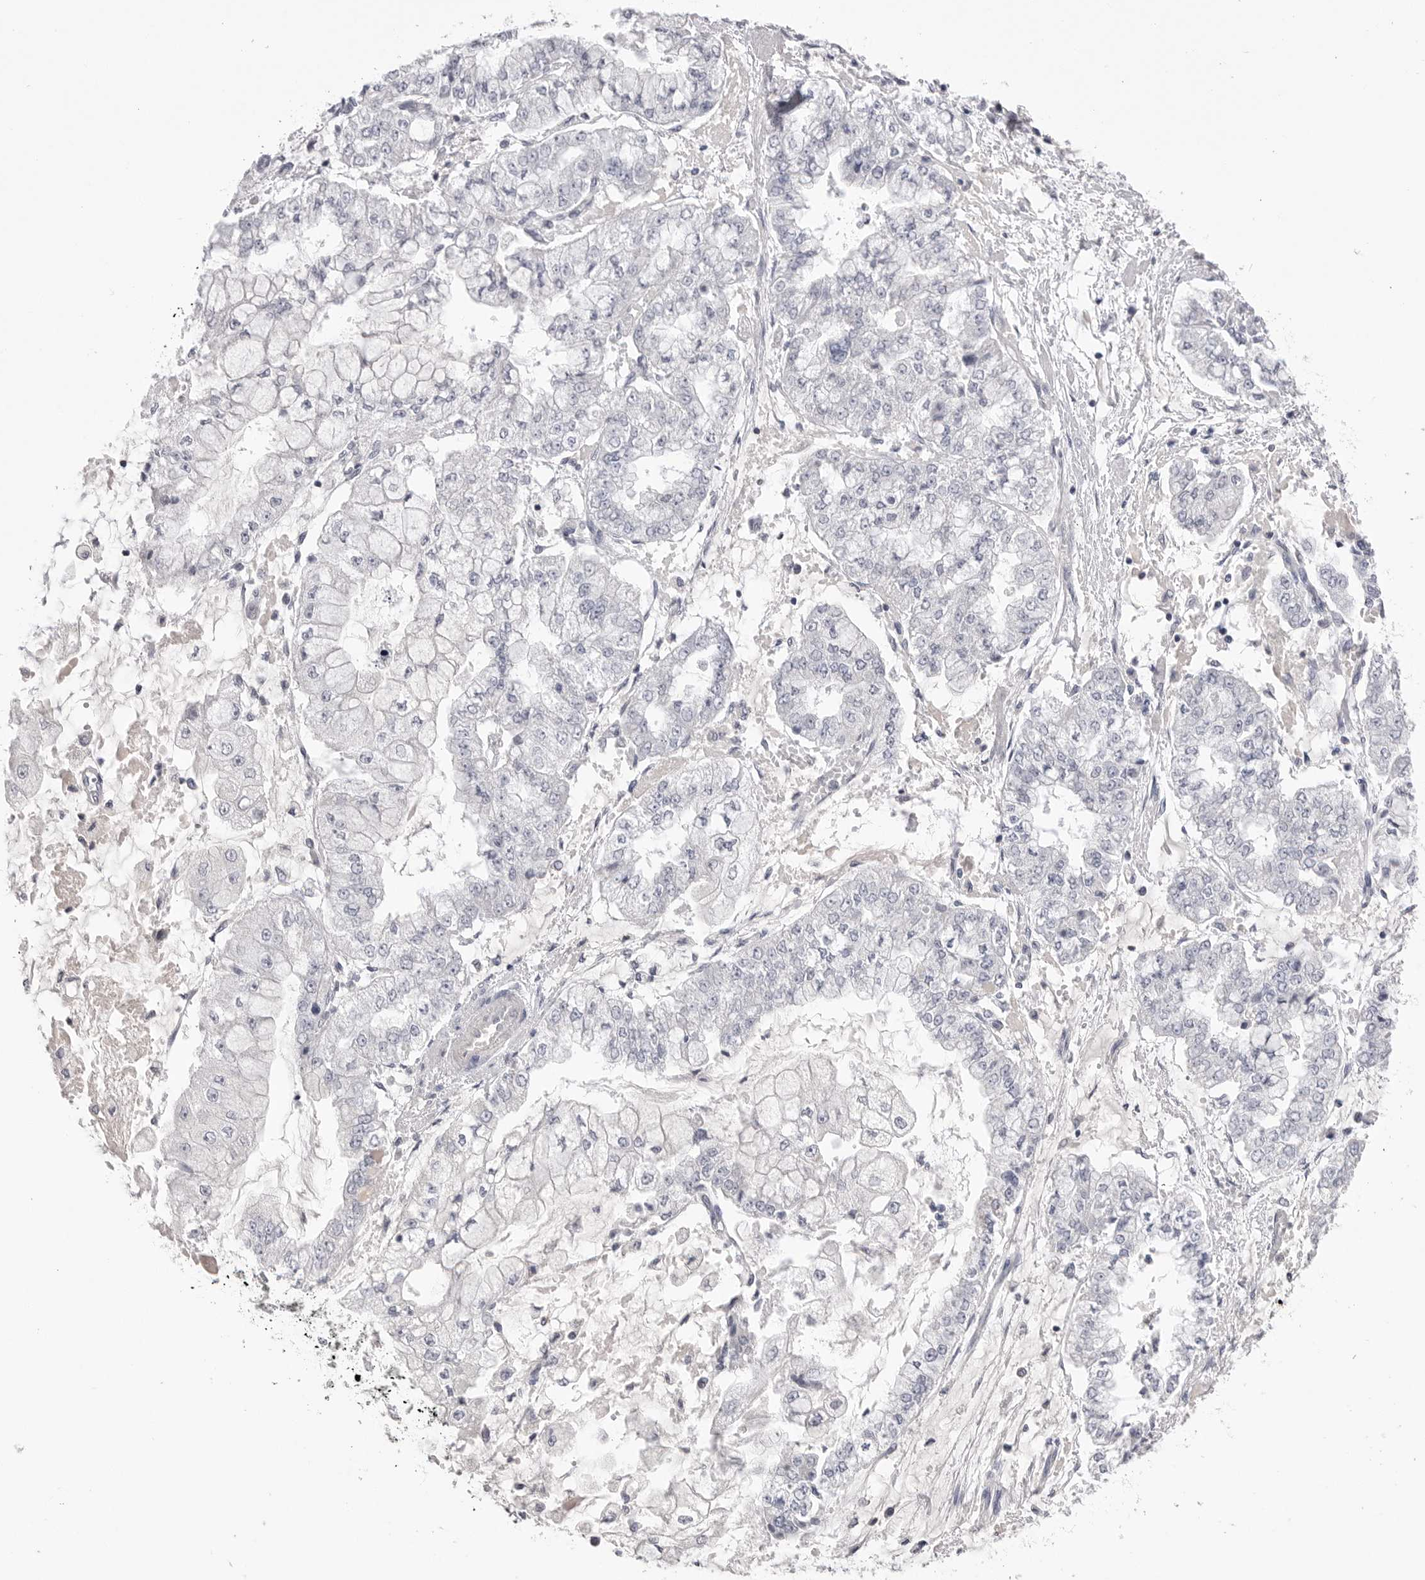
{"staining": {"intensity": "negative", "quantity": "none", "location": "none"}, "tissue": "stomach cancer", "cell_type": "Tumor cells", "image_type": "cancer", "snomed": [{"axis": "morphology", "description": "Adenocarcinoma, NOS"}, {"axis": "topography", "description": "Stomach"}], "caption": "Immunohistochemical staining of human adenocarcinoma (stomach) shows no significant positivity in tumor cells.", "gene": "DLGAP3", "patient": {"sex": "male", "age": 76}}